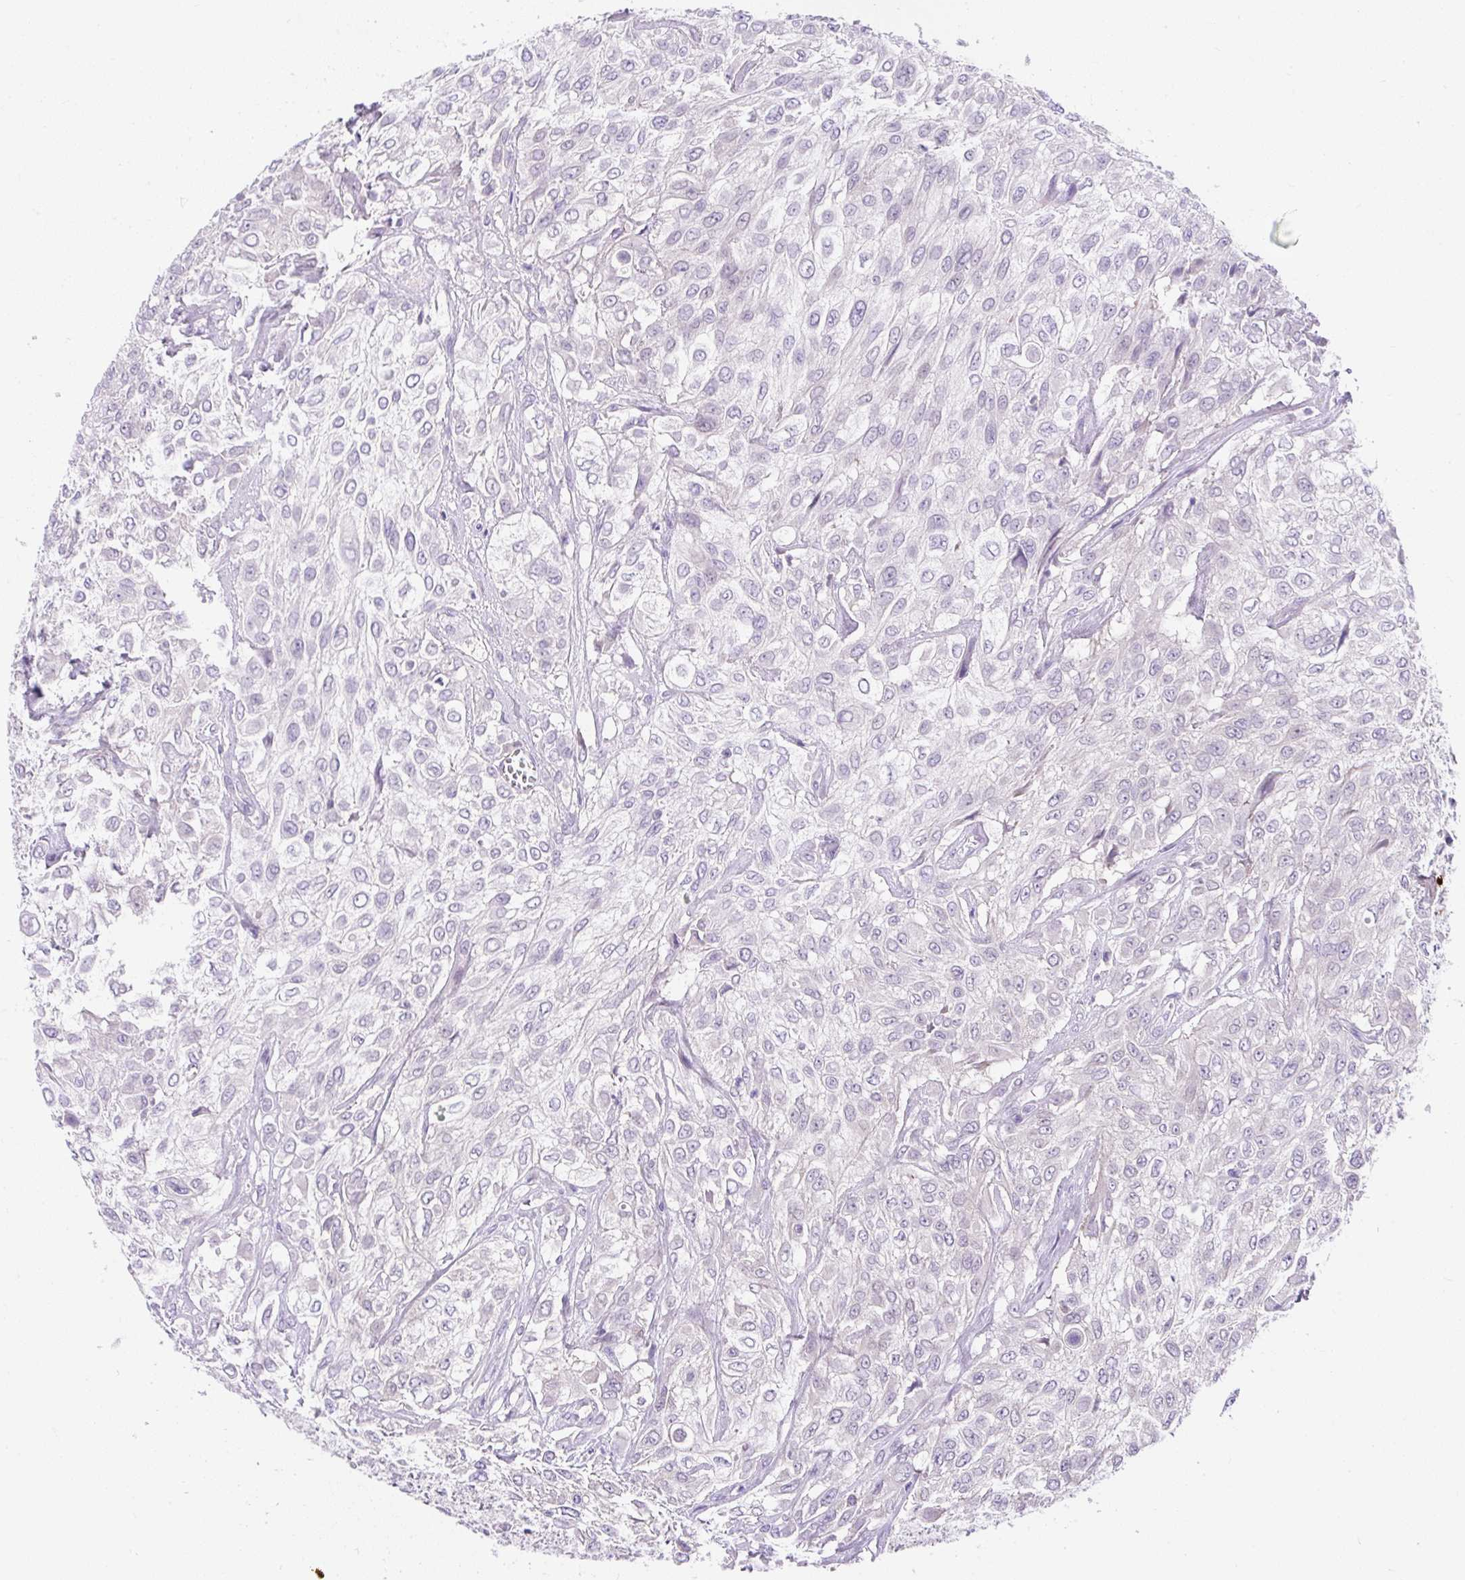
{"staining": {"intensity": "negative", "quantity": "none", "location": "none"}, "tissue": "urothelial cancer", "cell_type": "Tumor cells", "image_type": "cancer", "snomed": [{"axis": "morphology", "description": "Urothelial carcinoma, High grade"}, {"axis": "topography", "description": "Urinary bladder"}], "caption": "Immunohistochemistry (IHC) image of urothelial cancer stained for a protein (brown), which exhibits no positivity in tumor cells.", "gene": "GOLGA8A", "patient": {"sex": "male", "age": 57}}